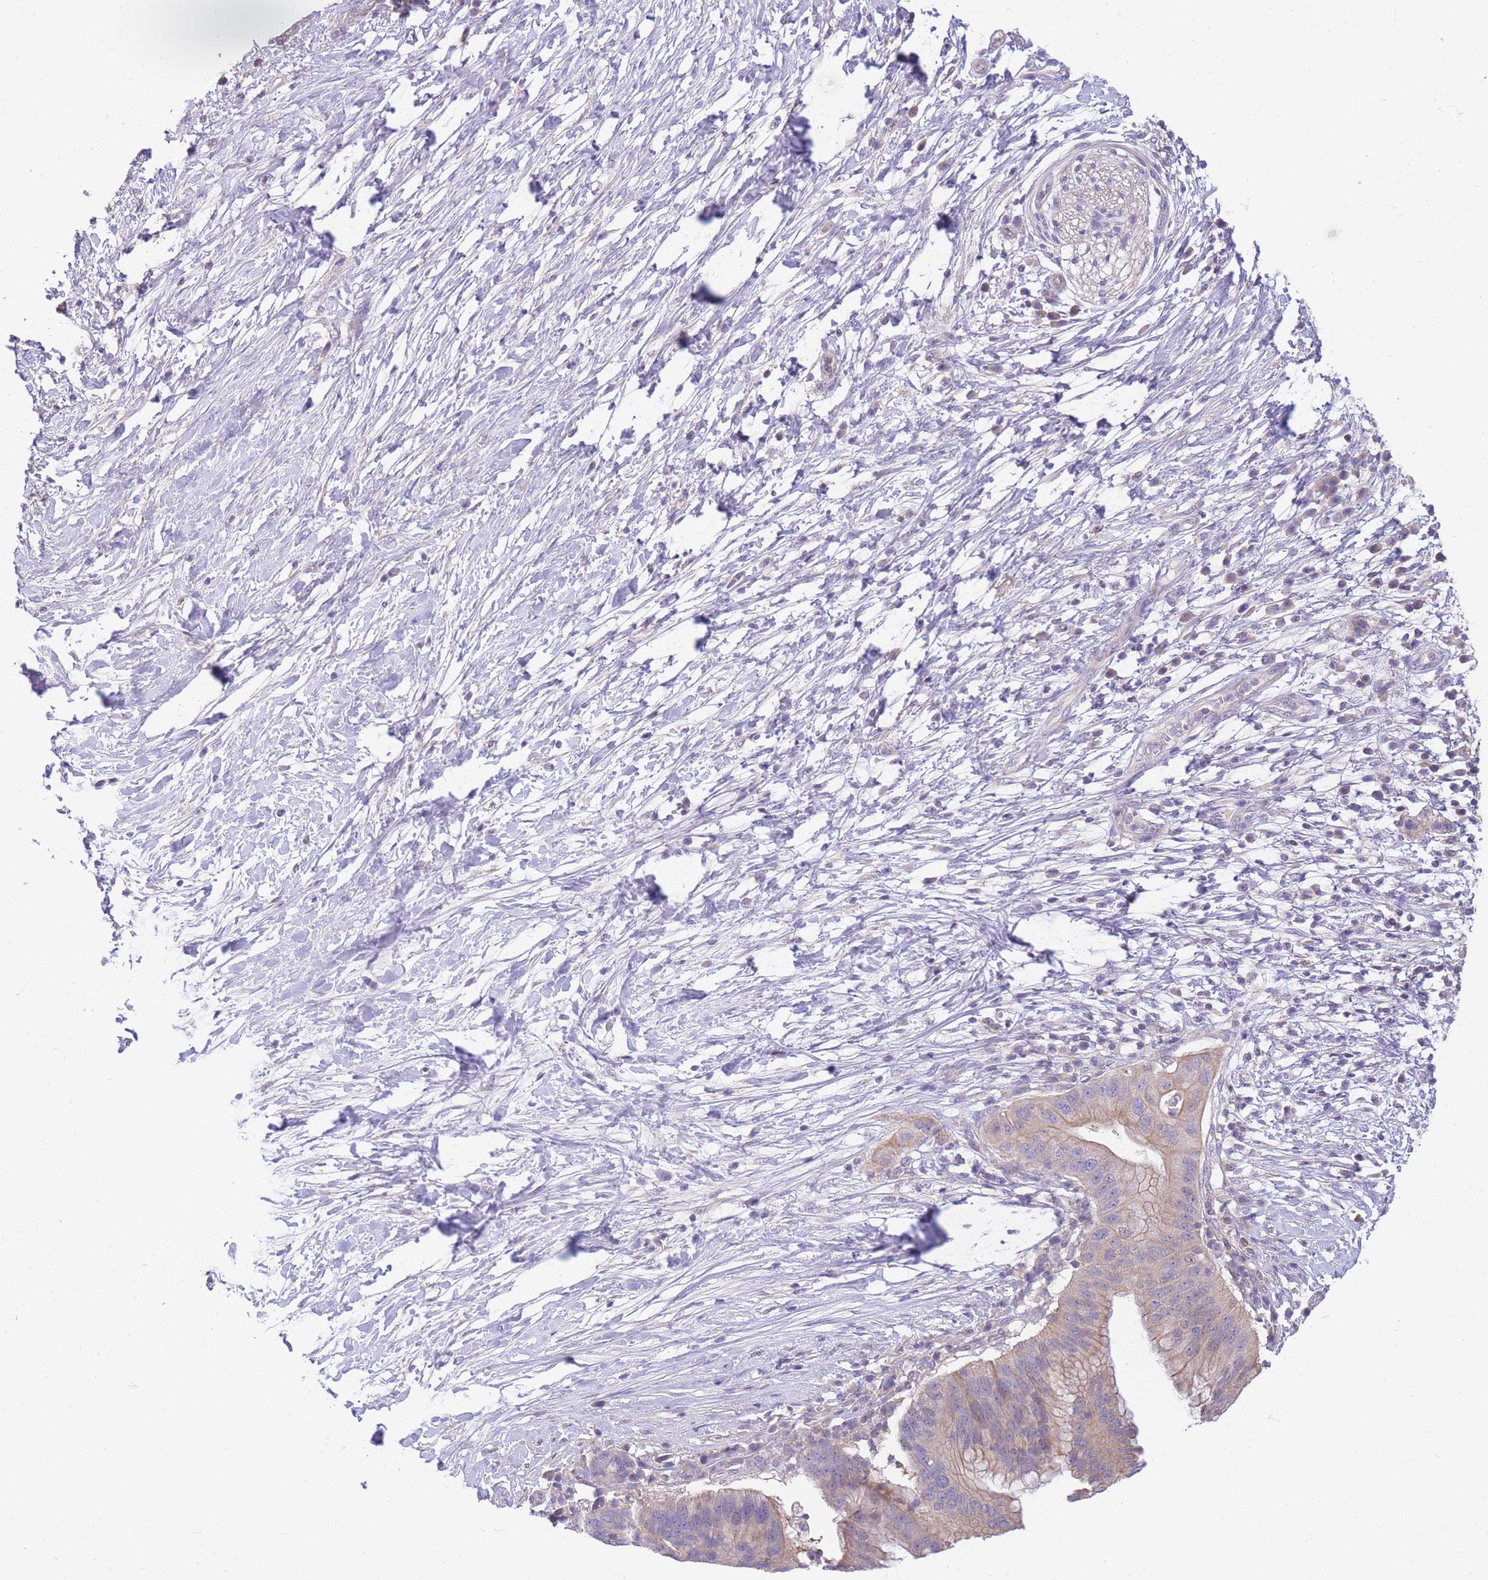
{"staining": {"intensity": "weak", "quantity": "25%-75%", "location": "cytoplasmic/membranous"}, "tissue": "pancreatic cancer", "cell_type": "Tumor cells", "image_type": "cancer", "snomed": [{"axis": "morphology", "description": "Adenocarcinoma, NOS"}, {"axis": "topography", "description": "Pancreas"}], "caption": "Pancreatic adenocarcinoma was stained to show a protein in brown. There is low levels of weak cytoplasmic/membranous staining in about 25%-75% of tumor cells.", "gene": "OR5T1", "patient": {"sex": "male", "age": 68}}